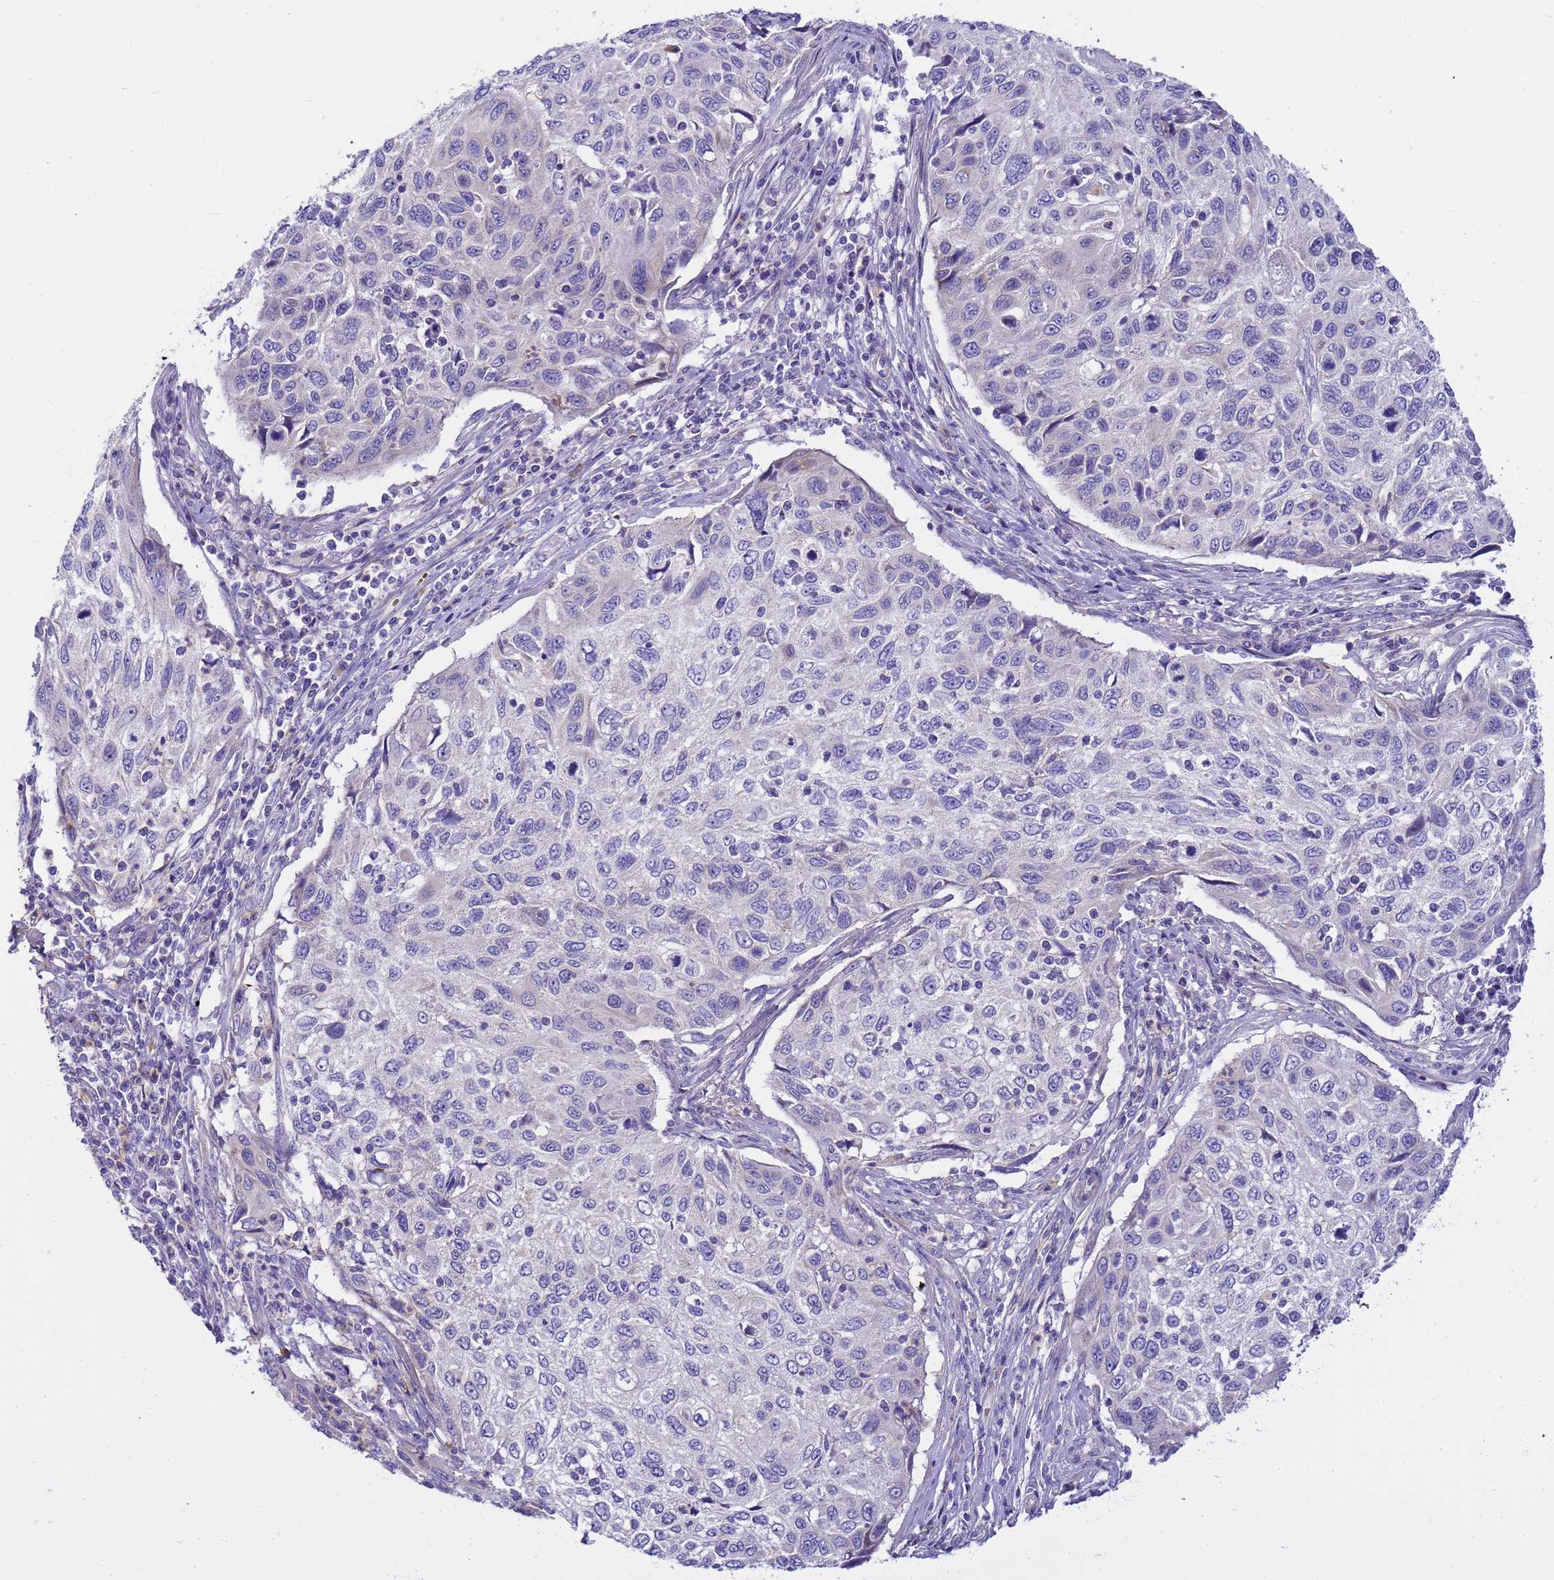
{"staining": {"intensity": "negative", "quantity": "none", "location": "none"}, "tissue": "cervical cancer", "cell_type": "Tumor cells", "image_type": "cancer", "snomed": [{"axis": "morphology", "description": "Squamous cell carcinoma, NOS"}, {"axis": "topography", "description": "Cervix"}], "caption": "Human cervical squamous cell carcinoma stained for a protein using immunohistochemistry (IHC) exhibits no staining in tumor cells.", "gene": "RIPPLY2", "patient": {"sex": "female", "age": 70}}